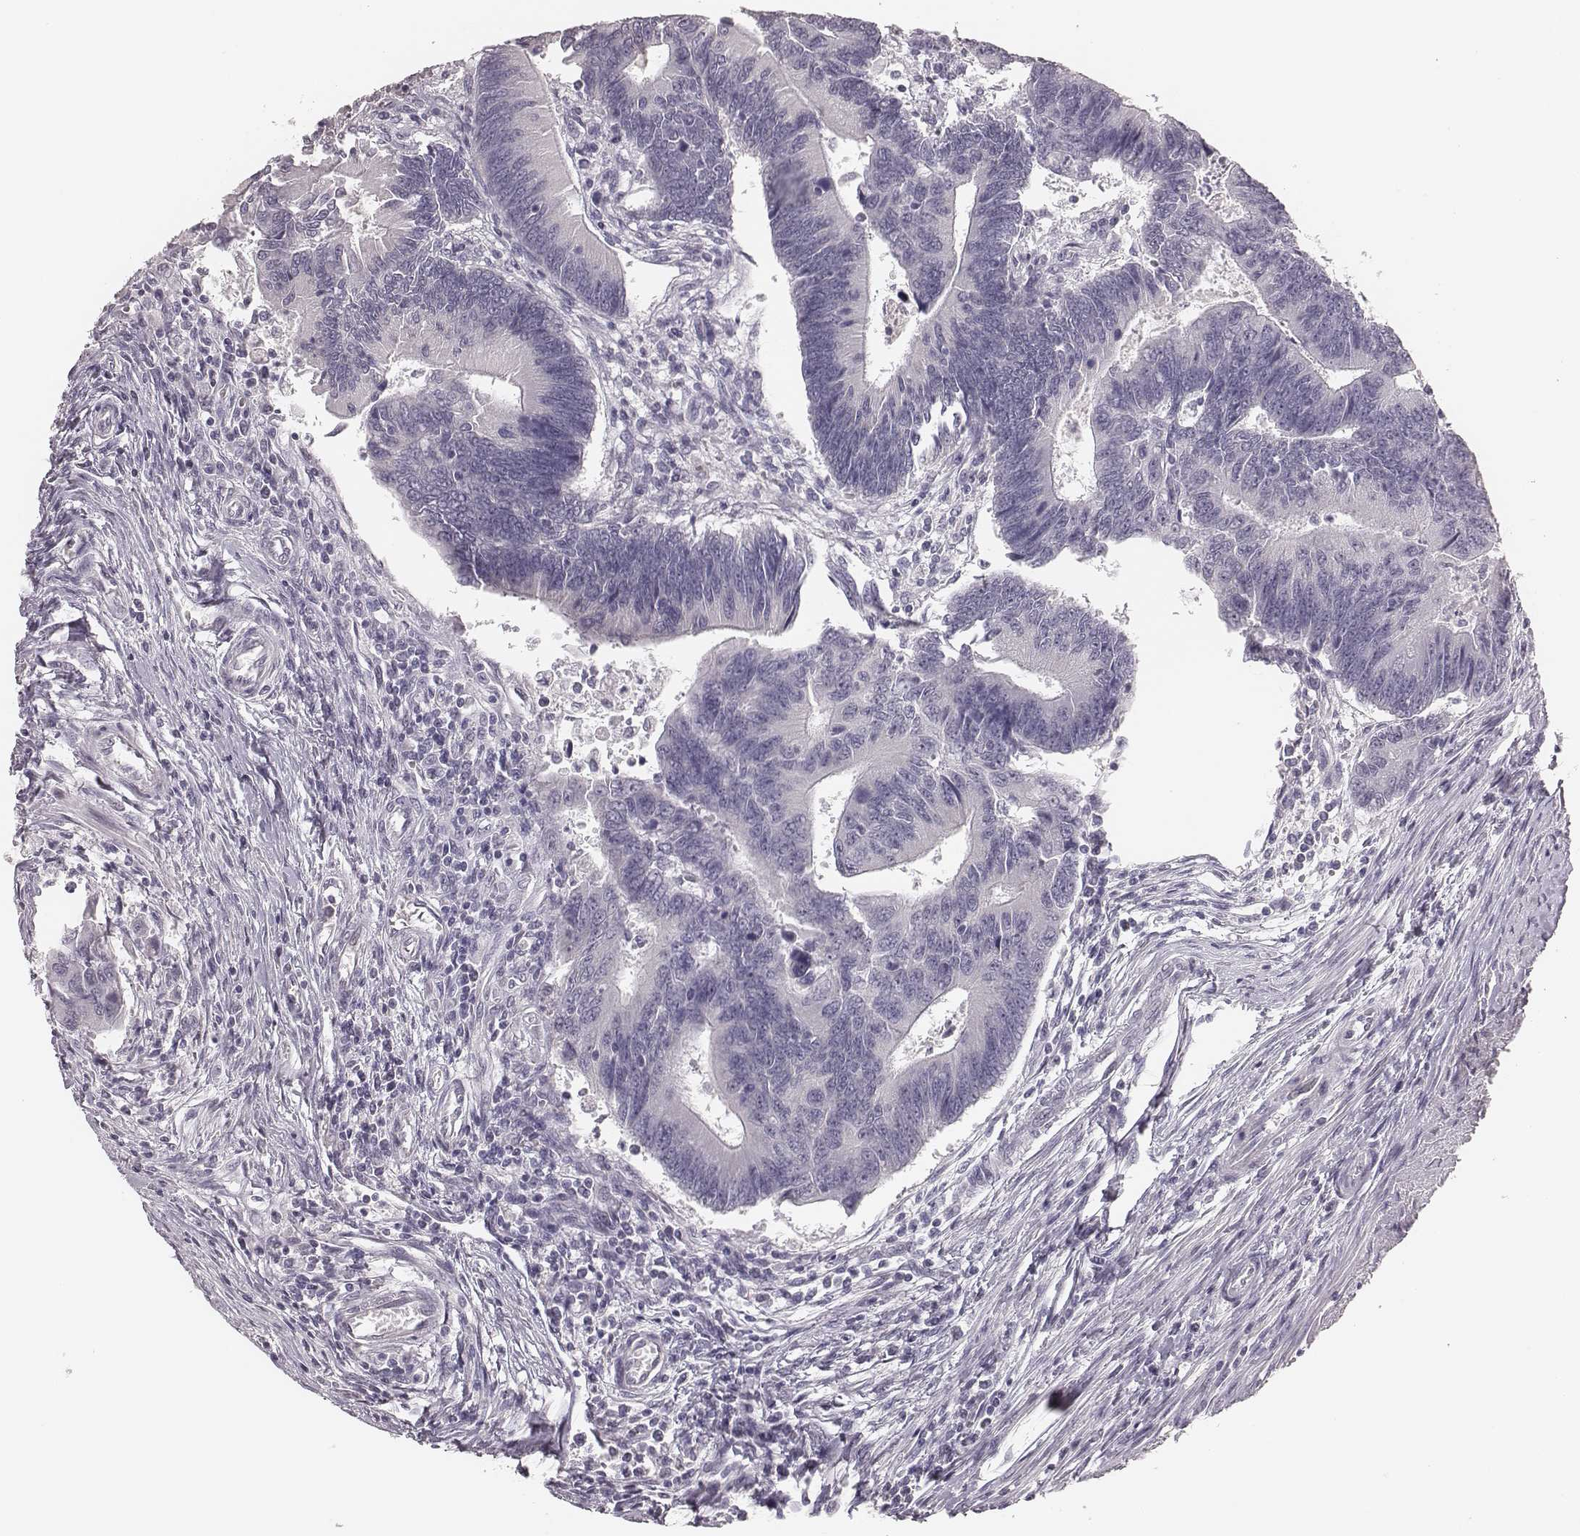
{"staining": {"intensity": "negative", "quantity": "none", "location": "none"}, "tissue": "colorectal cancer", "cell_type": "Tumor cells", "image_type": "cancer", "snomed": [{"axis": "morphology", "description": "Adenocarcinoma, NOS"}, {"axis": "topography", "description": "Colon"}], "caption": "Colorectal cancer was stained to show a protein in brown. There is no significant expression in tumor cells.", "gene": "CSHL1", "patient": {"sex": "female", "age": 67}}